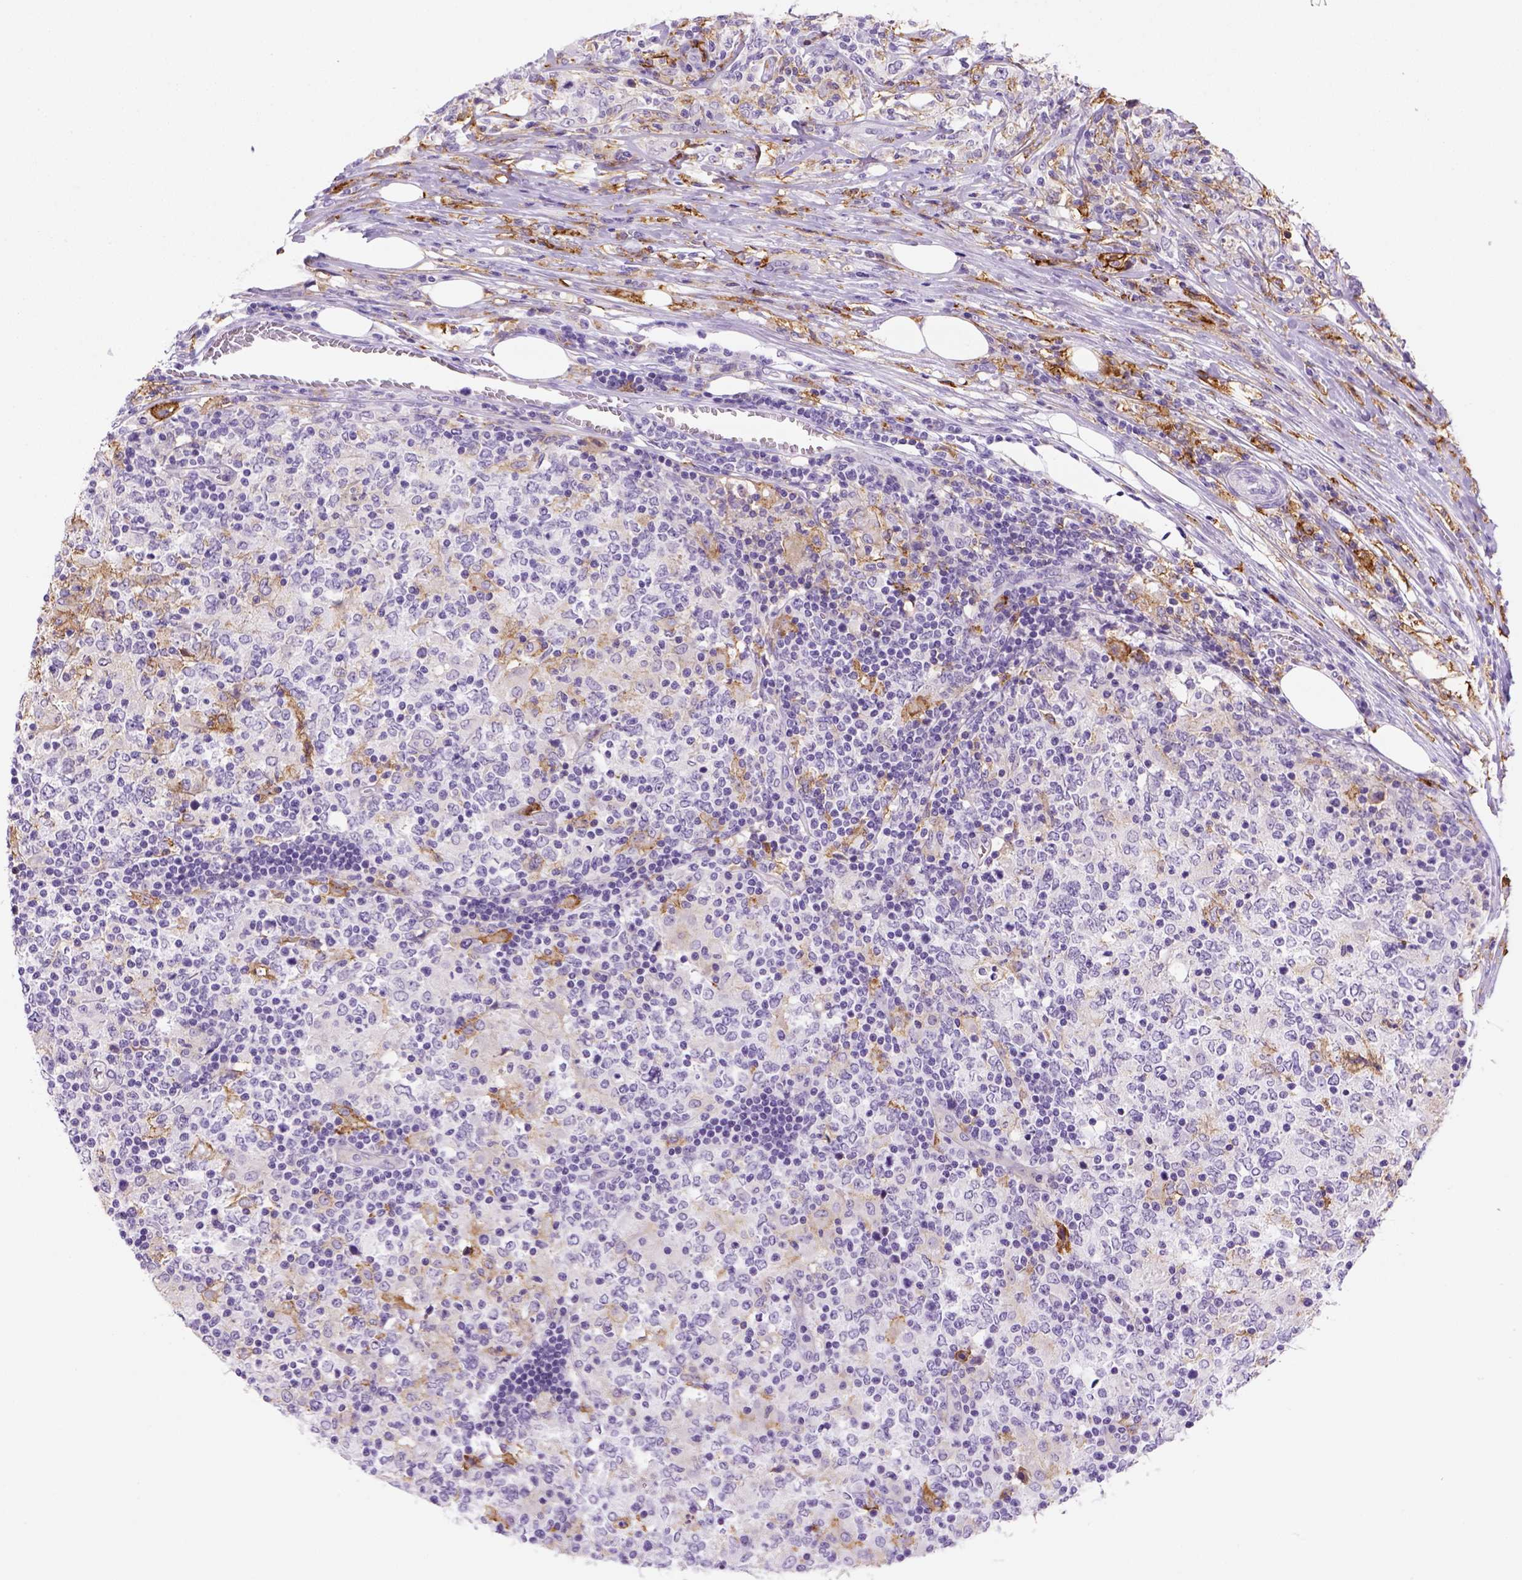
{"staining": {"intensity": "negative", "quantity": "none", "location": "none"}, "tissue": "lymphoma", "cell_type": "Tumor cells", "image_type": "cancer", "snomed": [{"axis": "morphology", "description": "Malignant lymphoma, non-Hodgkin's type, High grade"}, {"axis": "topography", "description": "Lymph node"}], "caption": "This is an immunohistochemistry (IHC) micrograph of human high-grade malignant lymphoma, non-Hodgkin's type. There is no expression in tumor cells.", "gene": "CD14", "patient": {"sex": "female", "age": 84}}